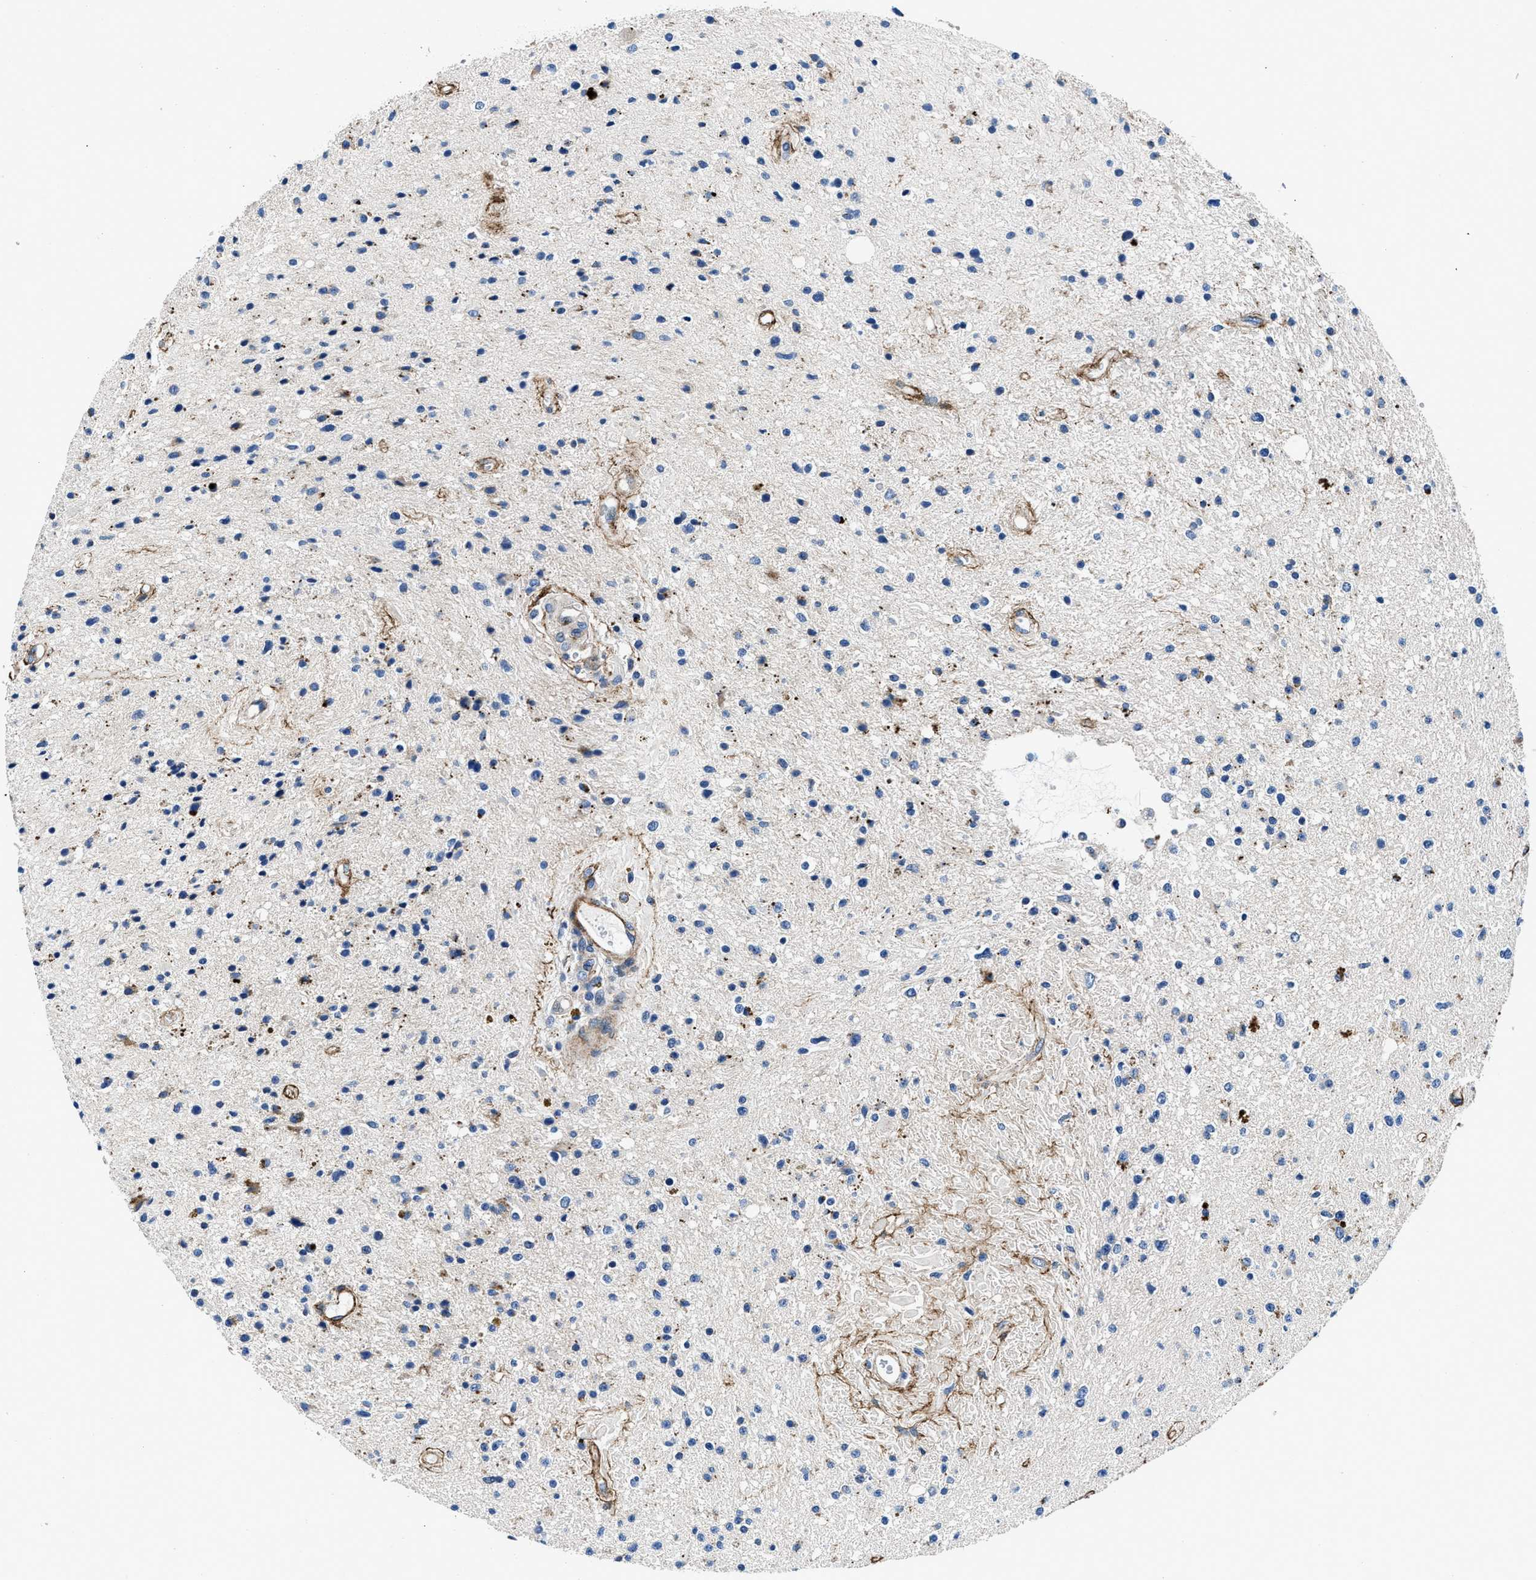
{"staining": {"intensity": "negative", "quantity": "none", "location": "none"}, "tissue": "glioma", "cell_type": "Tumor cells", "image_type": "cancer", "snomed": [{"axis": "morphology", "description": "Glioma, malignant, High grade"}, {"axis": "topography", "description": "Brain"}], "caption": "IHC histopathology image of neoplastic tissue: malignant glioma (high-grade) stained with DAB reveals no significant protein positivity in tumor cells. The staining is performed using DAB brown chromogen with nuclei counter-stained in using hematoxylin.", "gene": "DAG1", "patient": {"sex": "male", "age": 33}}